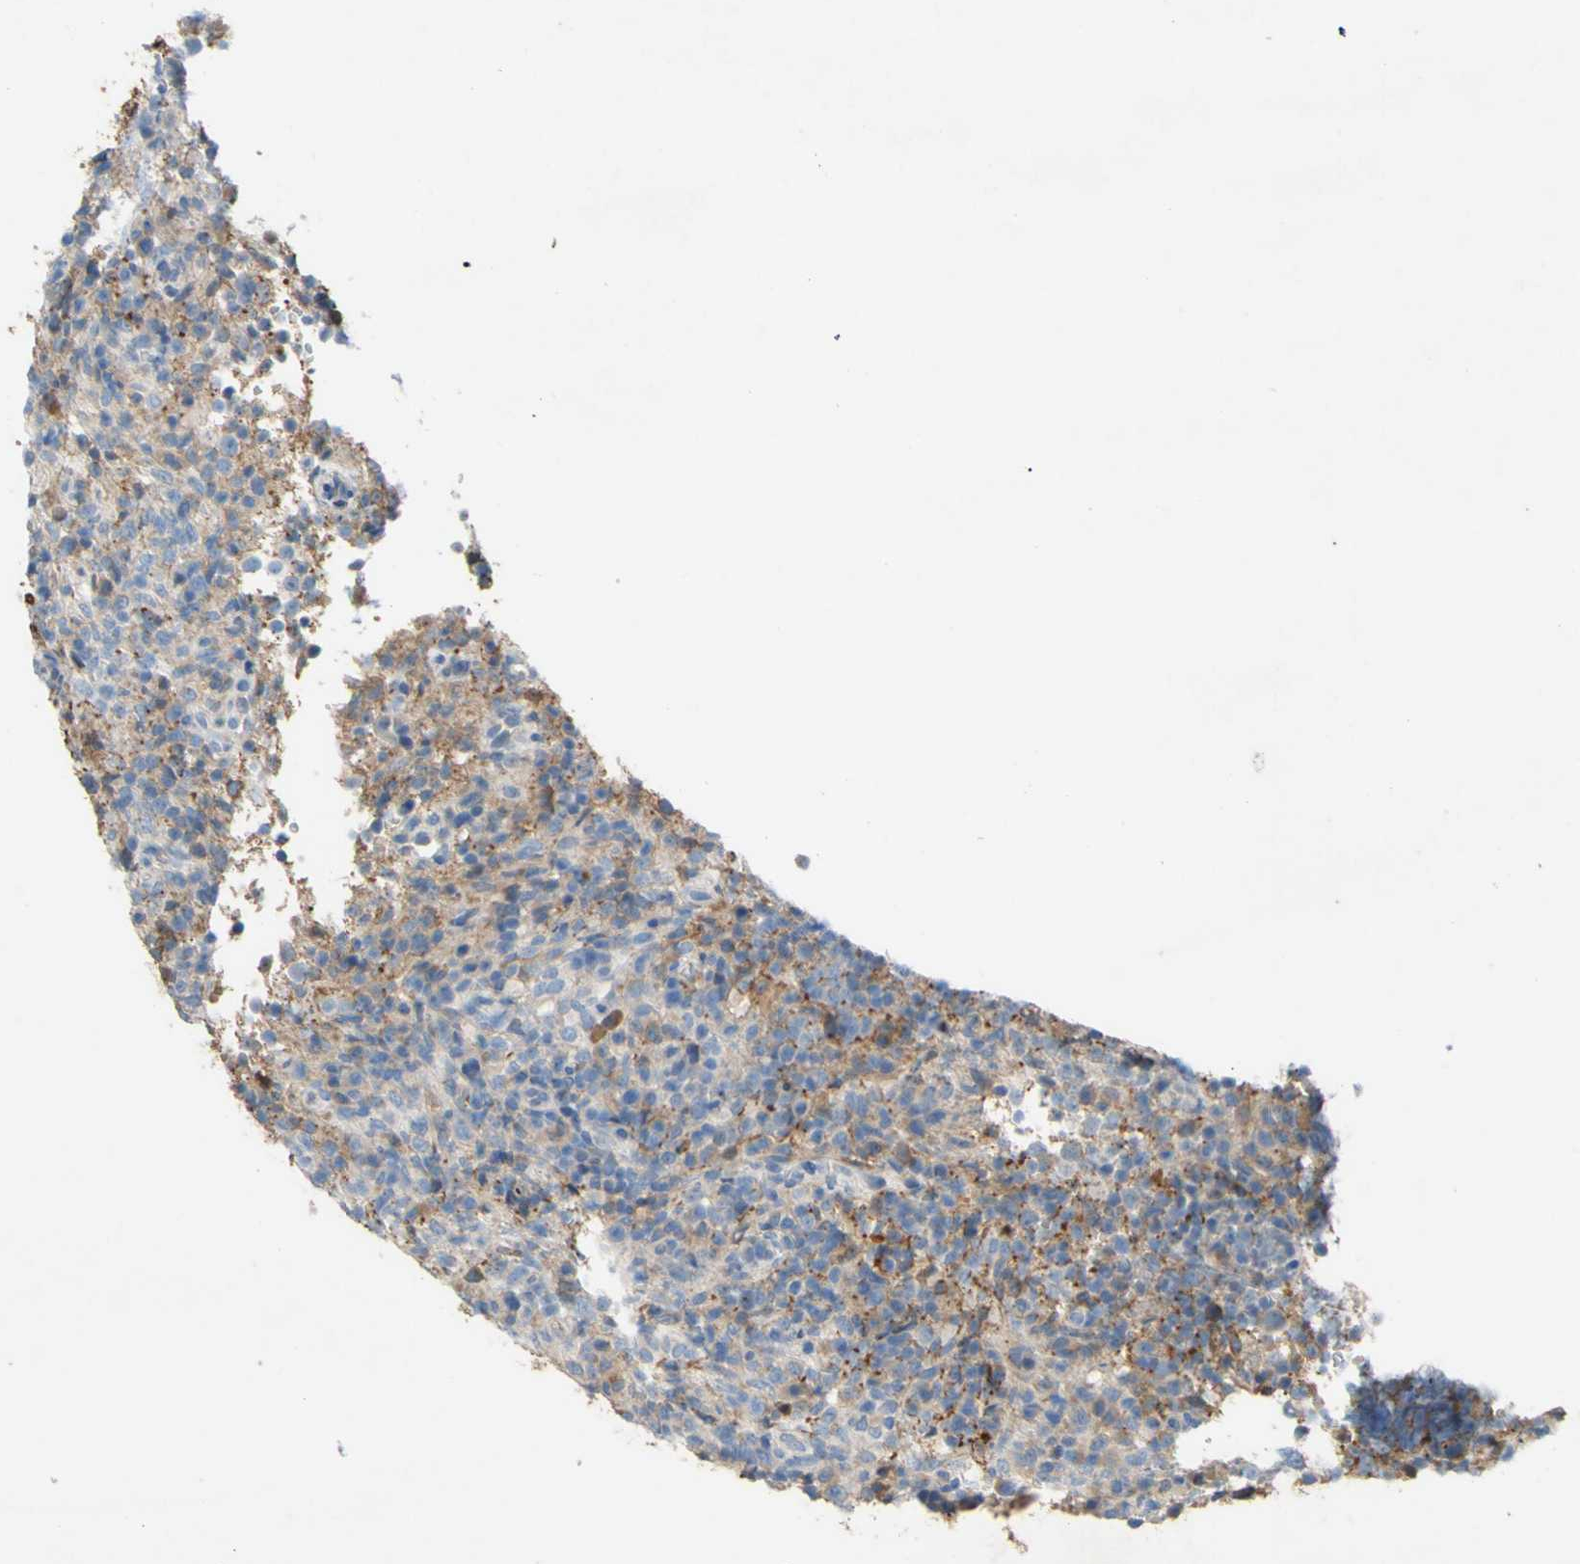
{"staining": {"intensity": "weak", "quantity": "25%-75%", "location": "cytoplasmic/membranous"}, "tissue": "lymphoma", "cell_type": "Tumor cells", "image_type": "cancer", "snomed": [{"axis": "morphology", "description": "Malignant lymphoma, non-Hodgkin's type, High grade"}, {"axis": "topography", "description": "Lymph node"}], "caption": "About 25%-75% of tumor cells in lymphoma demonstrate weak cytoplasmic/membranous protein staining as visualized by brown immunohistochemical staining.", "gene": "PTGDS", "patient": {"sex": "female", "age": 76}}